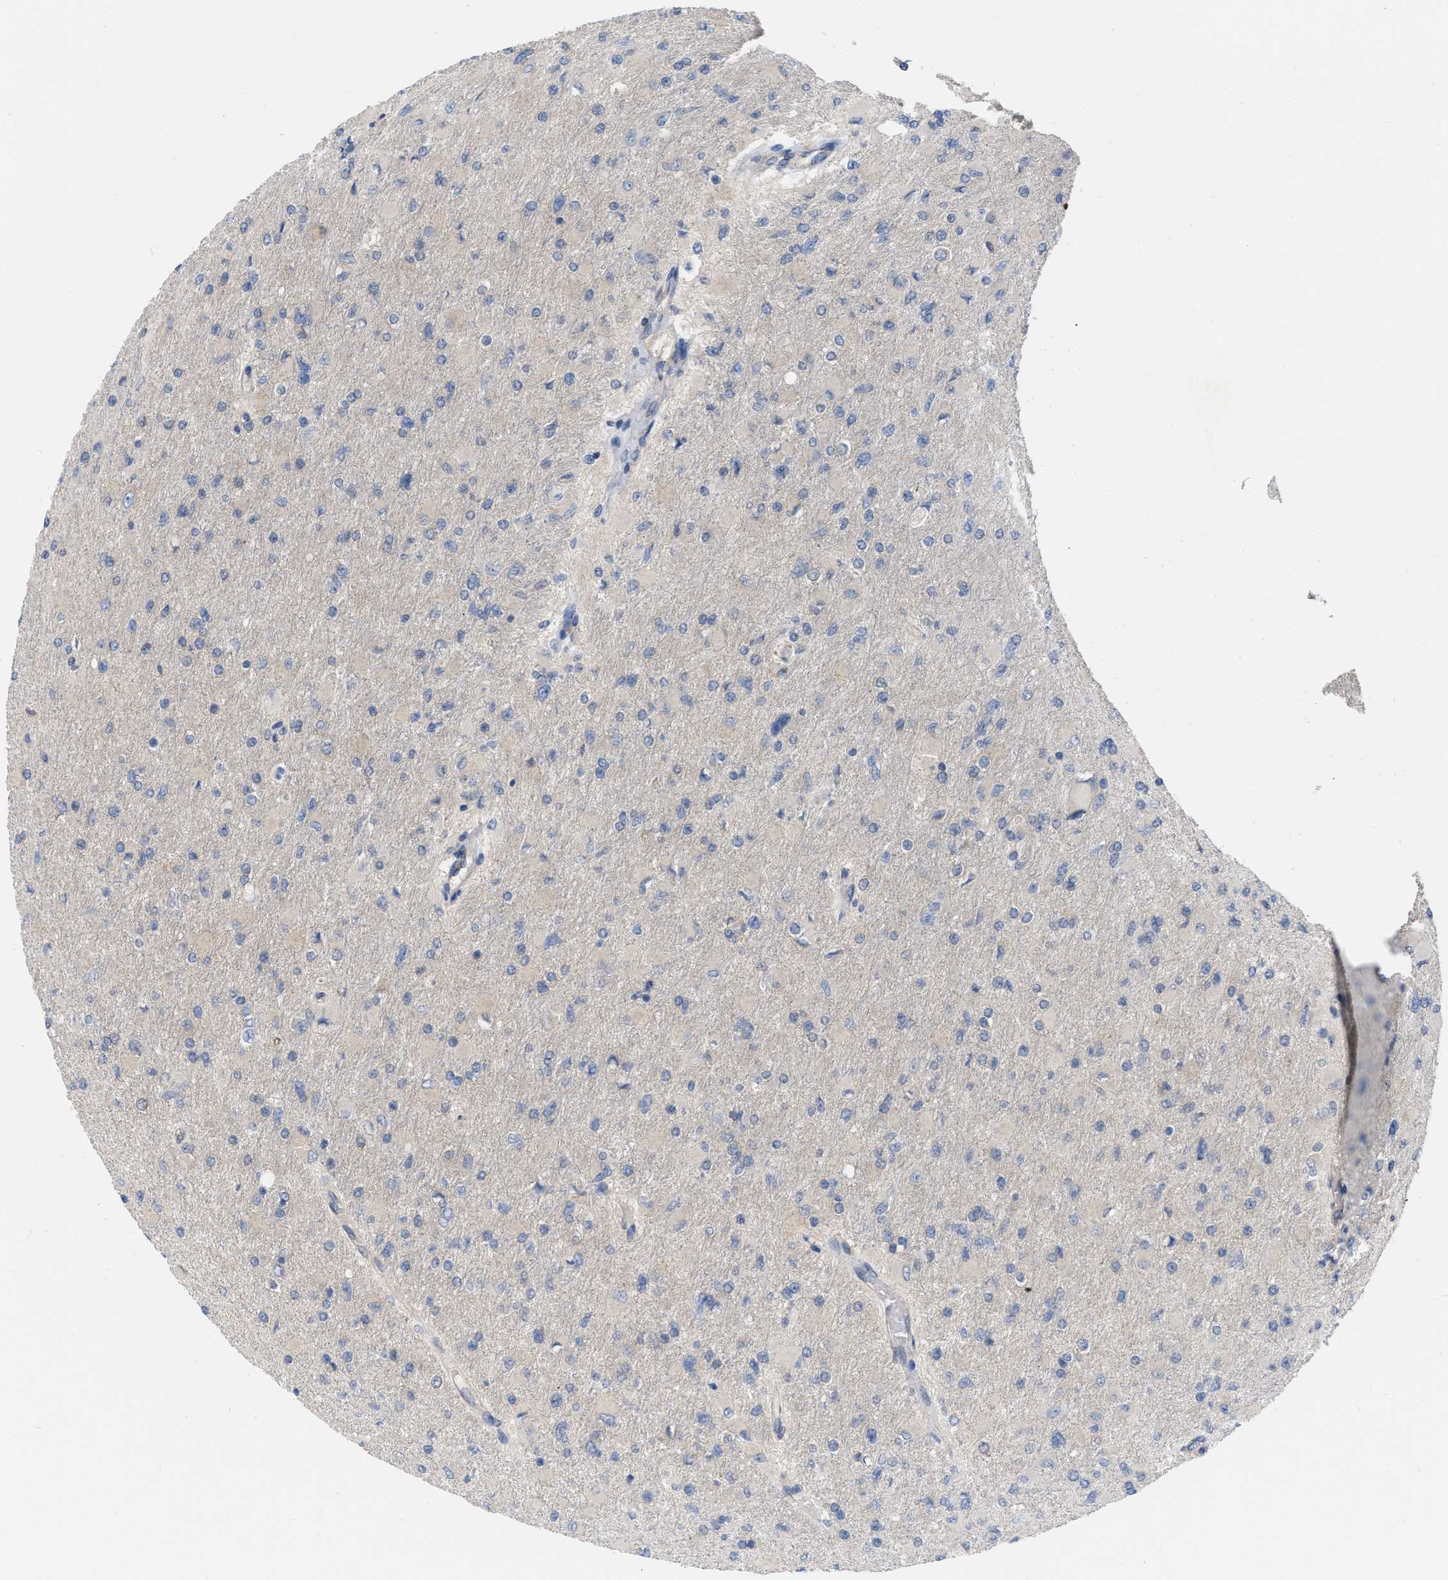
{"staining": {"intensity": "negative", "quantity": "none", "location": "none"}, "tissue": "glioma", "cell_type": "Tumor cells", "image_type": "cancer", "snomed": [{"axis": "morphology", "description": "Glioma, malignant, High grade"}, {"axis": "topography", "description": "Cerebral cortex"}], "caption": "Immunohistochemistry (IHC) micrograph of neoplastic tissue: glioma stained with DAB displays no significant protein positivity in tumor cells. (DAB immunohistochemistry, high magnification).", "gene": "NAPEPLD", "patient": {"sex": "female", "age": 36}}